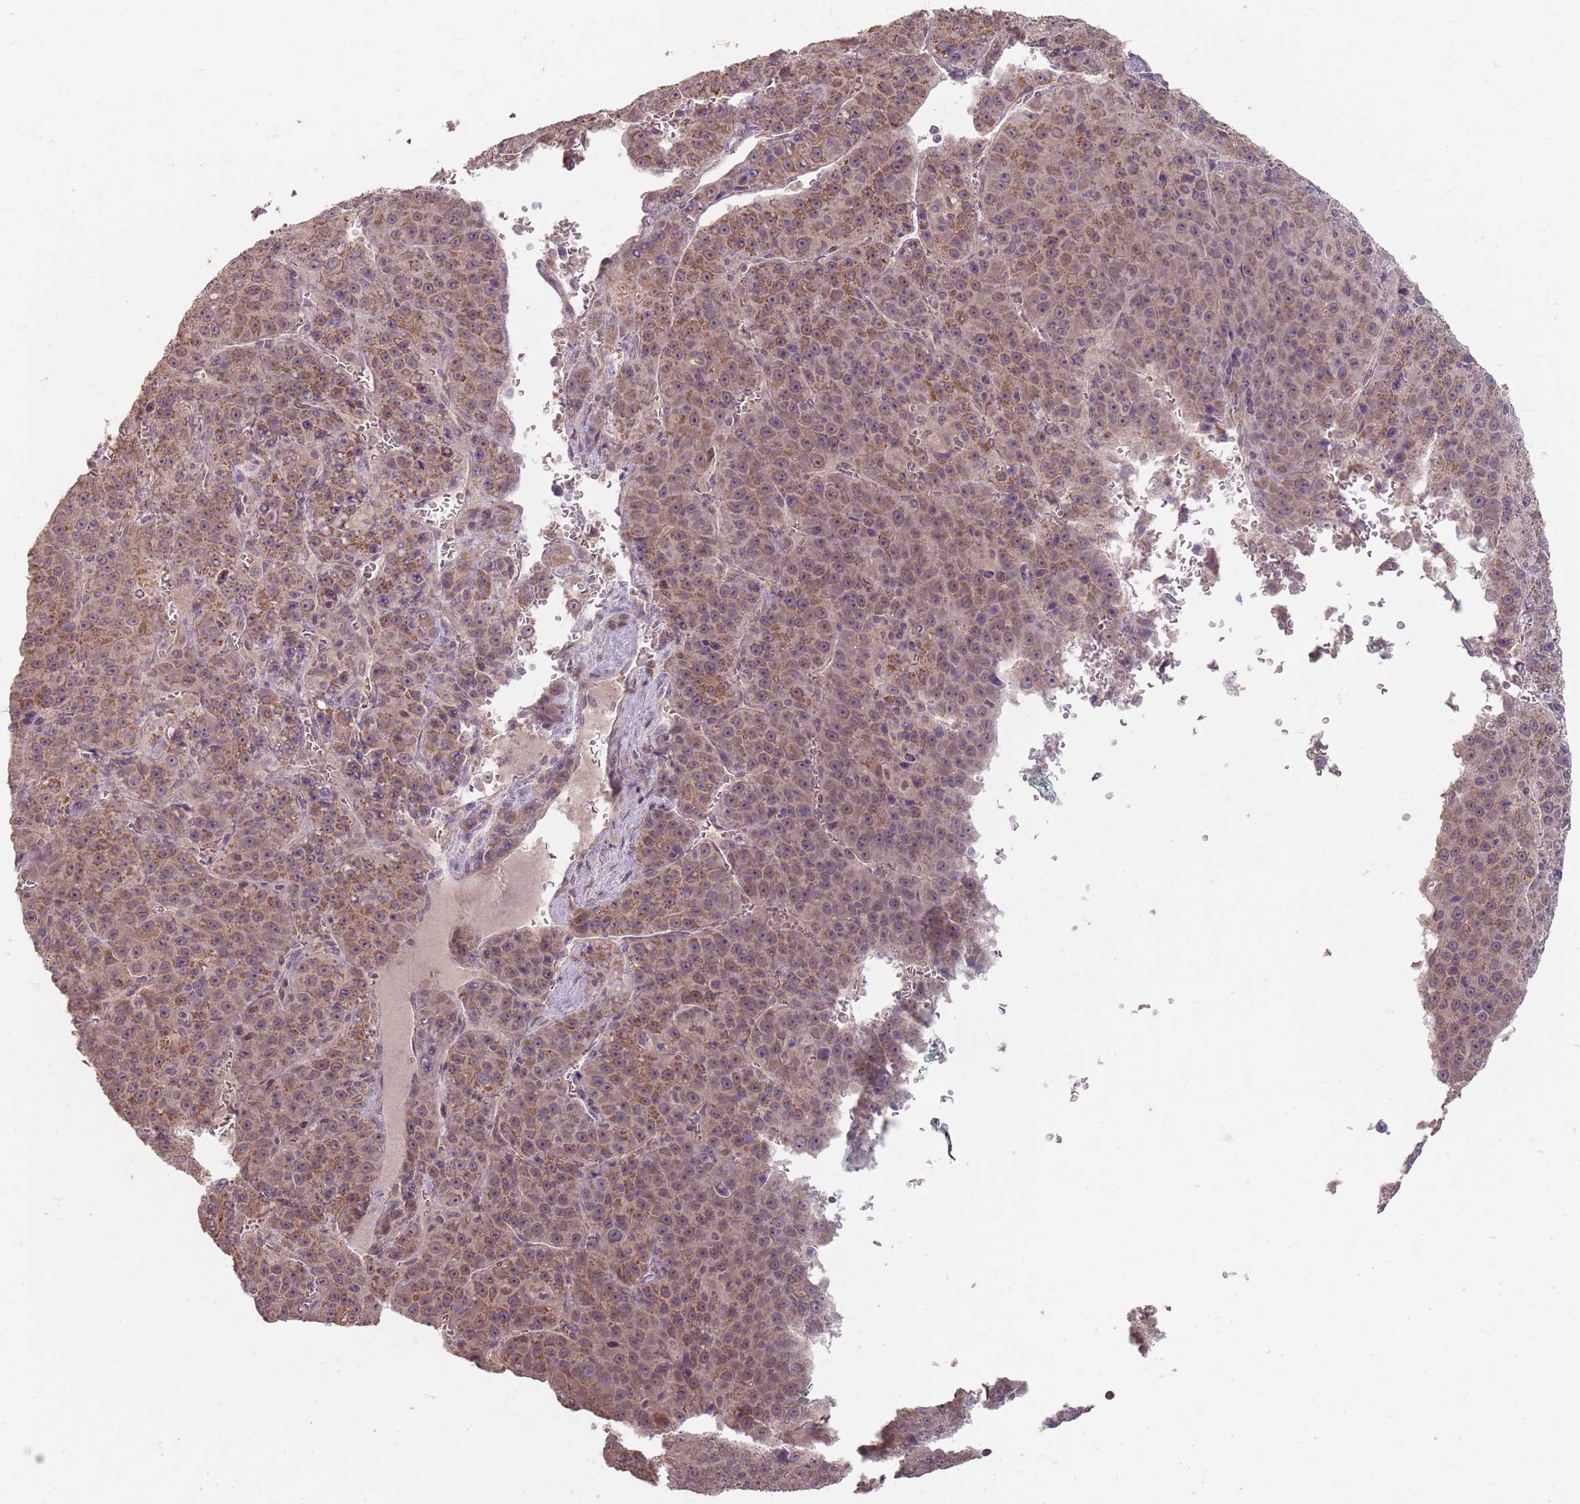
{"staining": {"intensity": "moderate", "quantity": ">75%", "location": "cytoplasmic/membranous"}, "tissue": "liver cancer", "cell_type": "Tumor cells", "image_type": "cancer", "snomed": [{"axis": "morphology", "description": "Carcinoma, Hepatocellular, NOS"}, {"axis": "topography", "description": "Liver"}], "caption": "This micrograph exhibits liver hepatocellular carcinoma stained with IHC to label a protein in brown. The cytoplasmic/membranous of tumor cells show moderate positivity for the protein. Nuclei are counter-stained blue.", "gene": "CCDC168", "patient": {"sex": "female", "age": 53}}